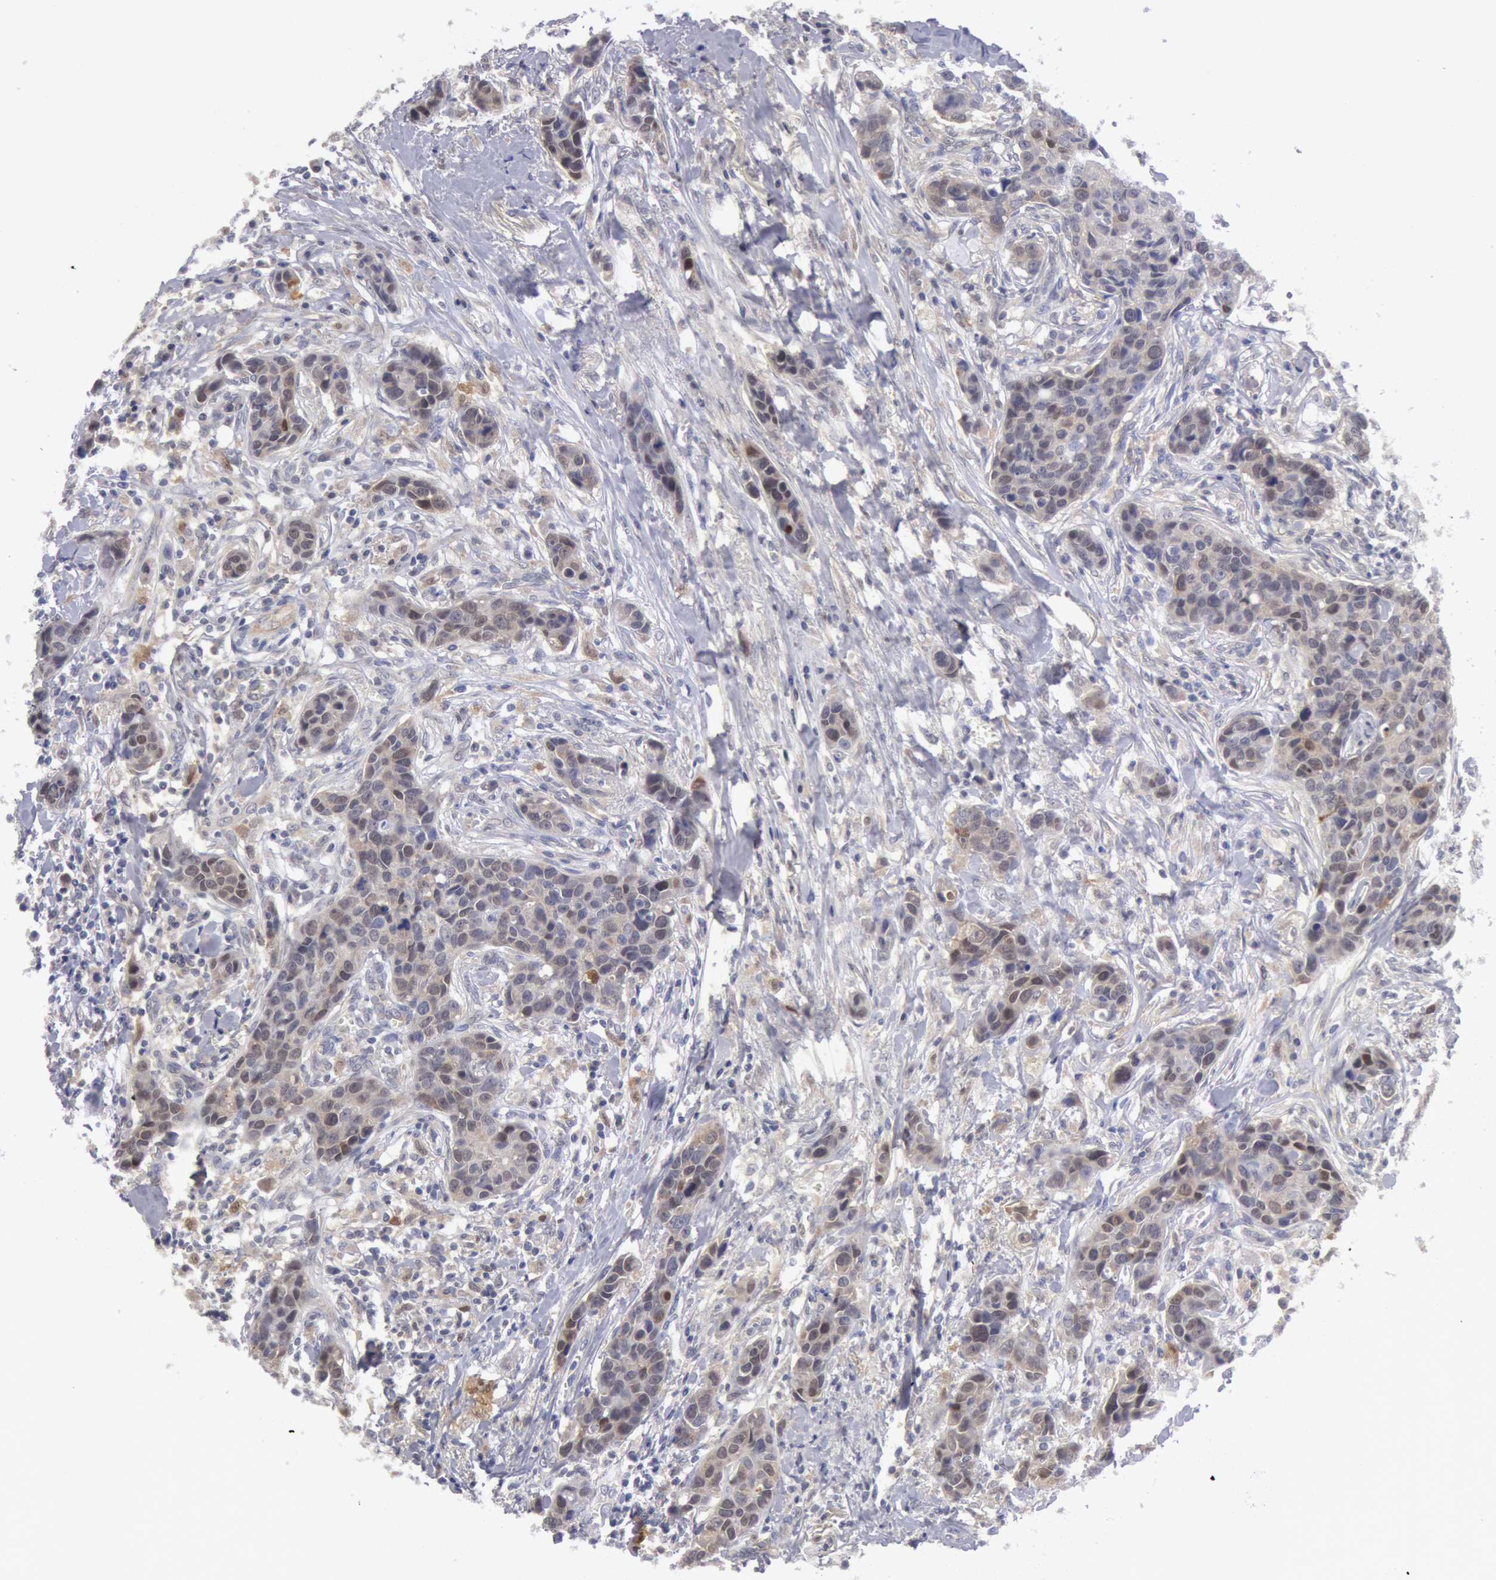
{"staining": {"intensity": "negative", "quantity": "none", "location": "none"}, "tissue": "breast cancer", "cell_type": "Tumor cells", "image_type": "cancer", "snomed": [{"axis": "morphology", "description": "Duct carcinoma"}, {"axis": "topography", "description": "Breast"}], "caption": "Immunohistochemistry of infiltrating ductal carcinoma (breast) exhibits no positivity in tumor cells. (IHC, brightfield microscopy, high magnification).", "gene": "TXNRD1", "patient": {"sex": "female", "age": 91}}